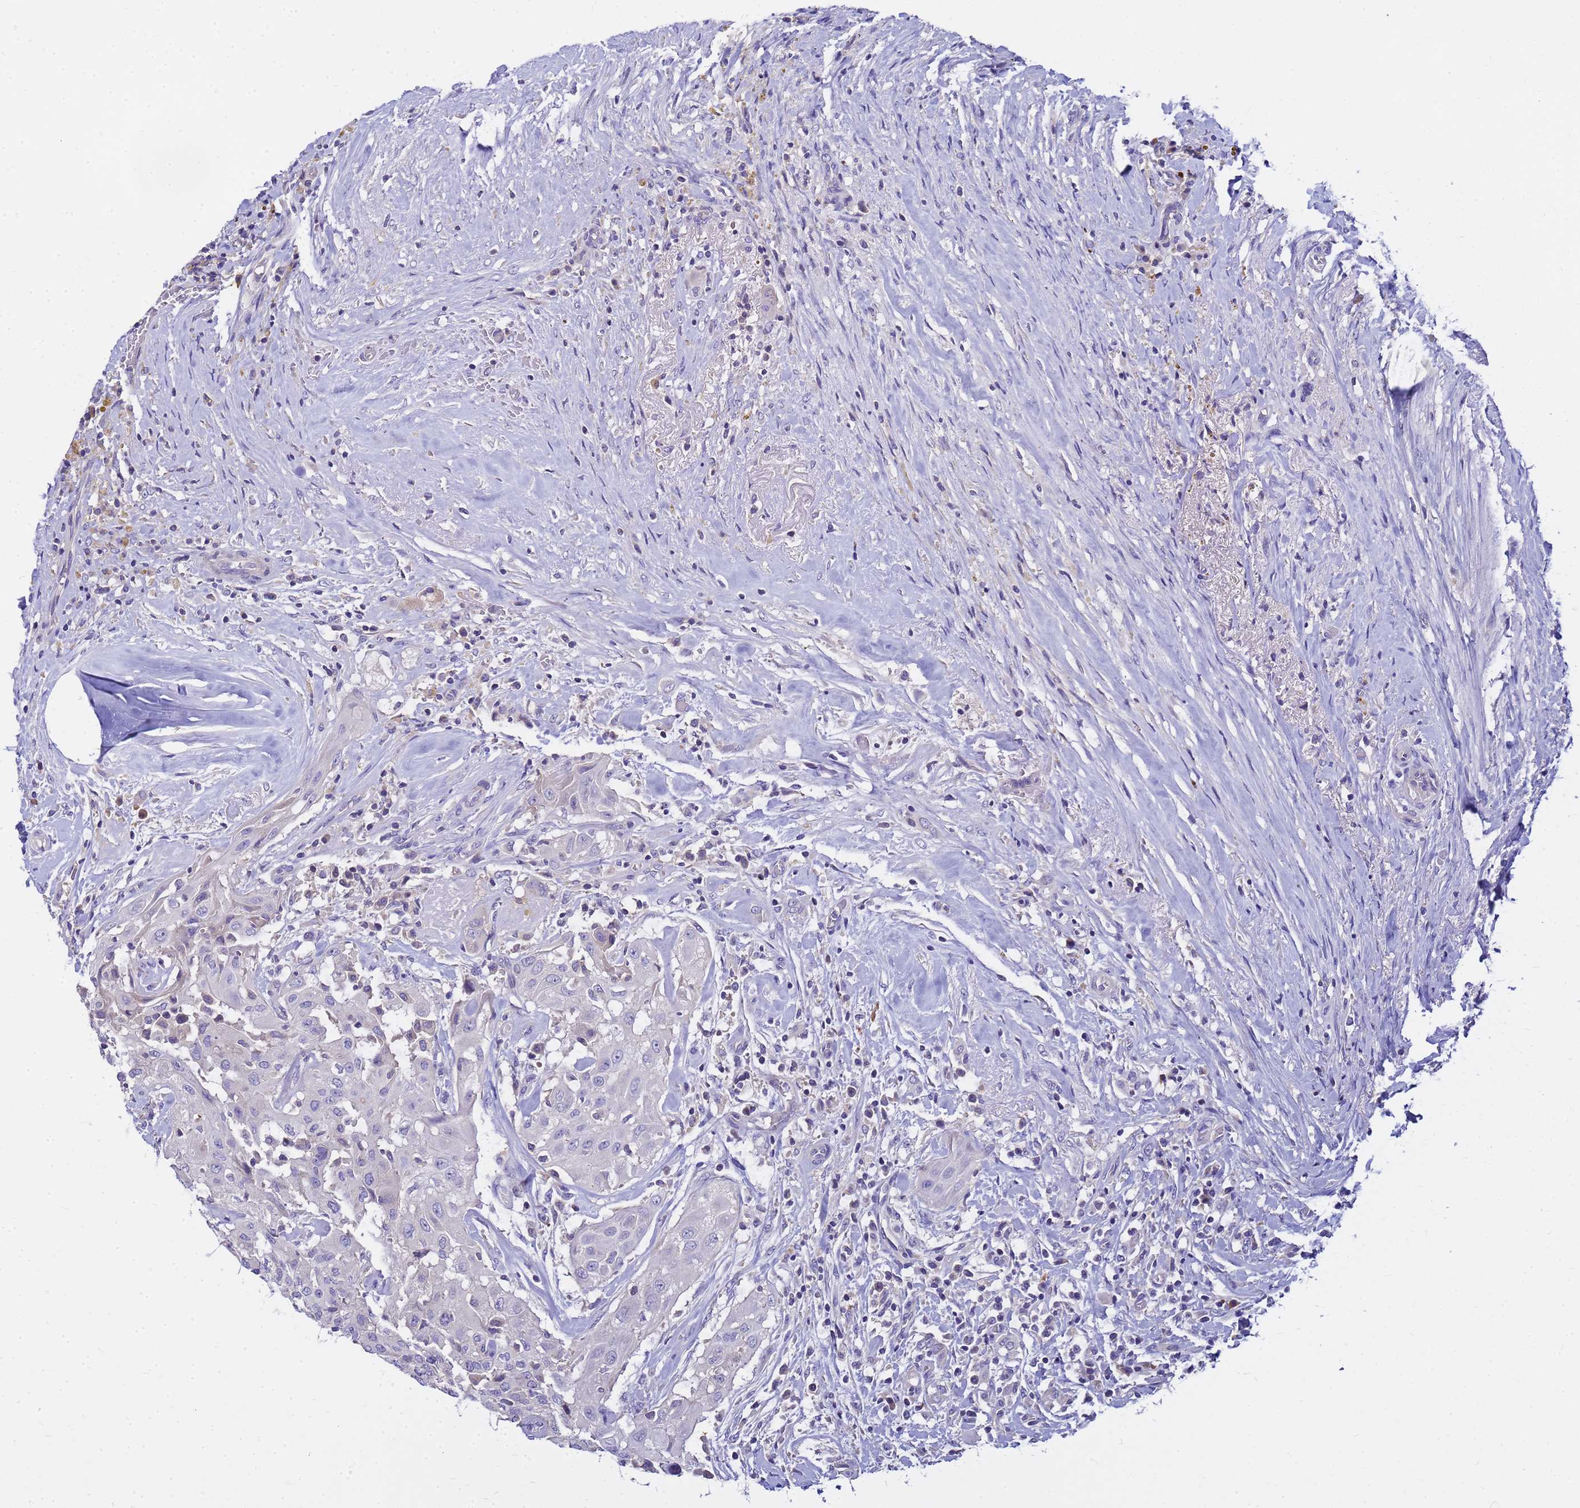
{"staining": {"intensity": "negative", "quantity": "none", "location": "none"}, "tissue": "thyroid cancer", "cell_type": "Tumor cells", "image_type": "cancer", "snomed": [{"axis": "morphology", "description": "Papillary adenocarcinoma, NOS"}, {"axis": "topography", "description": "Thyroid gland"}], "caption": "The image exhibits no staining of tumor cells in thyroid cancer.", "gene": "DPRX", "patient": {"sex": "female", "age": 59}}